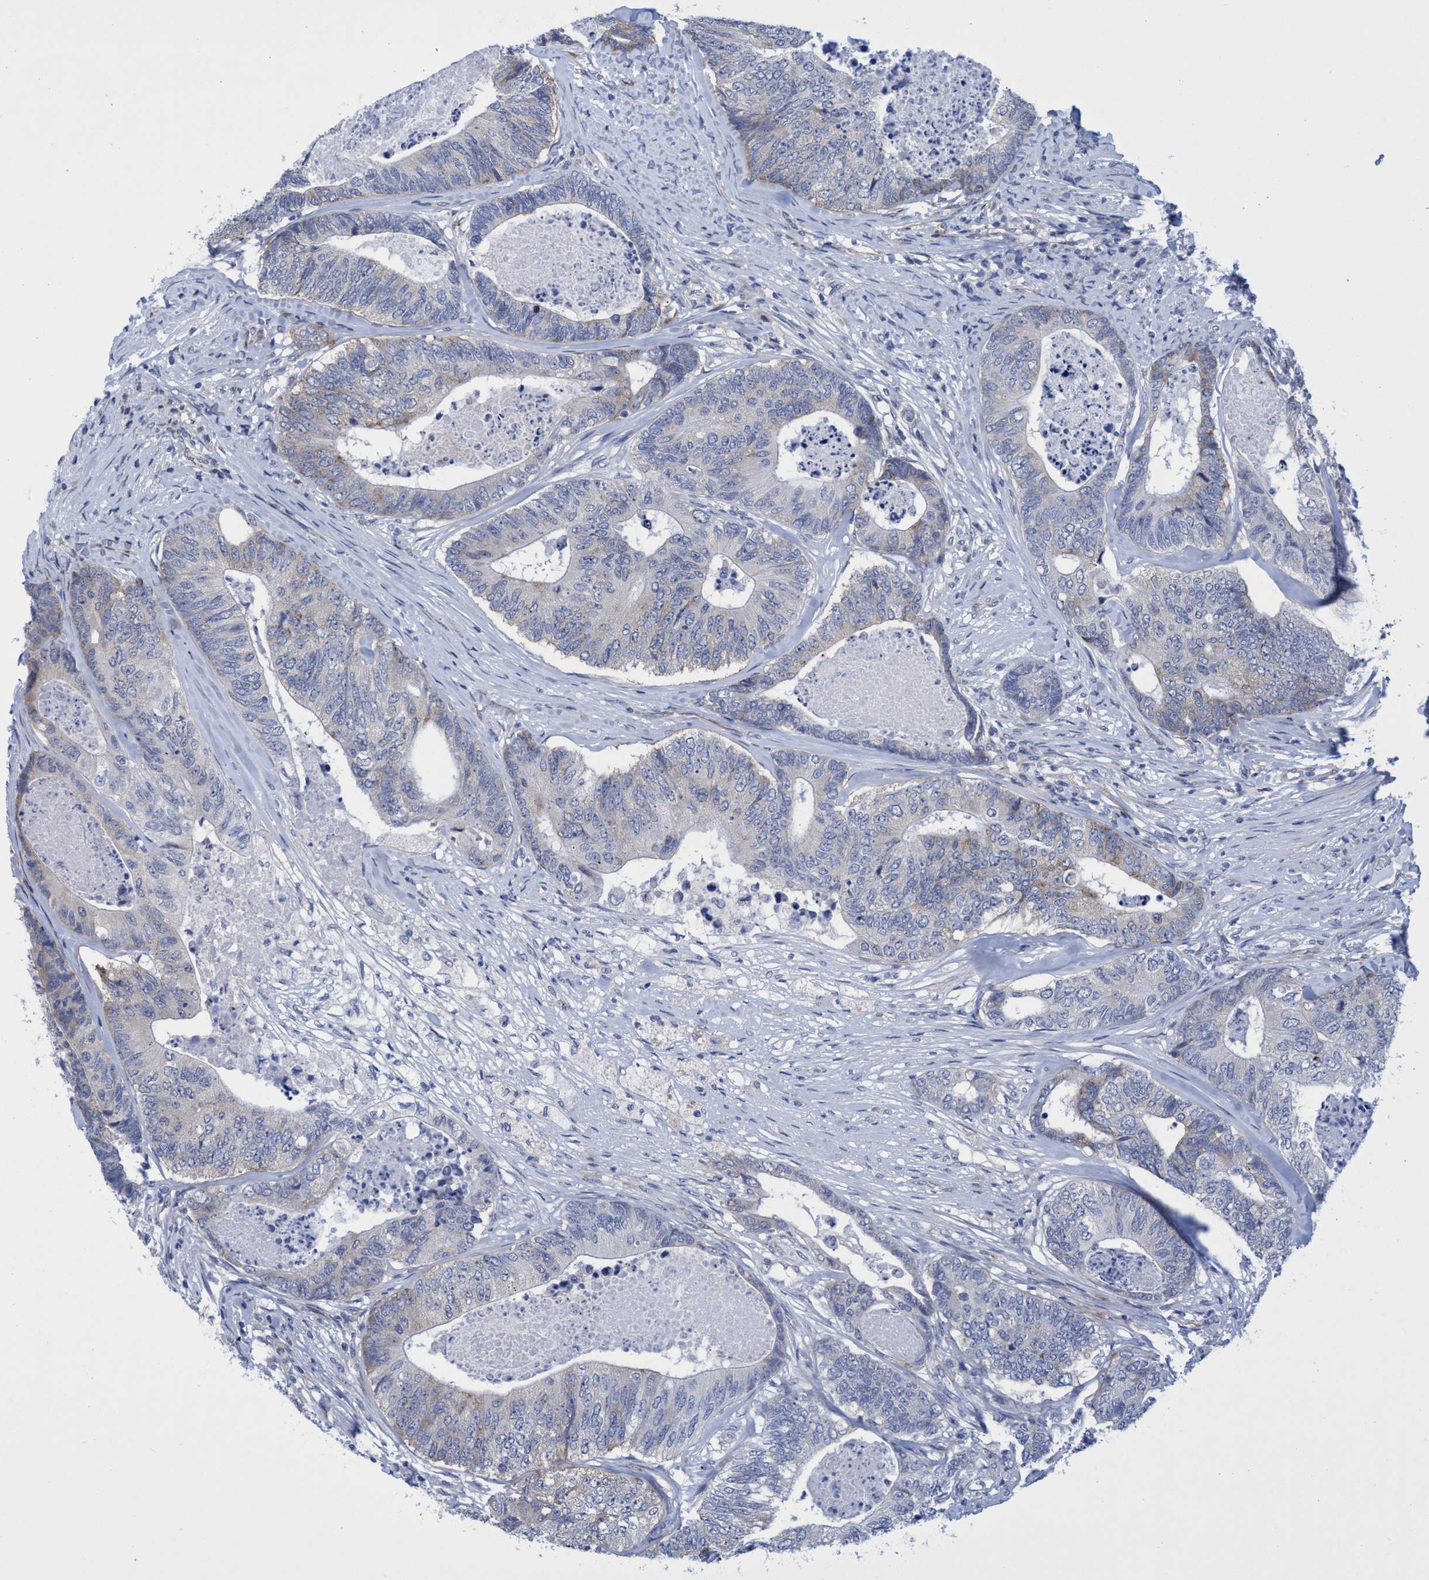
{"staining": {"intensity": "weak", "quantity": "<25%", "location": "cytoplasmic/membranous"}, "tissue": "colorectal cancer", "cell_type": "Tumor cells", "image_type": "cancer", "snomed": [{"axis": "morphology", "description": "Adenocarcinoma, NOS"}, {"axis": "topography", "description": "Colon"}], "caption": "Histopathology image shows no protein staining in tumor cells of adenocarcinoma (colorectal) tissue. Nuclei are stained in blue.", "gene": "R3HCC1", "patient": {"sex": "female", "age": 67}}